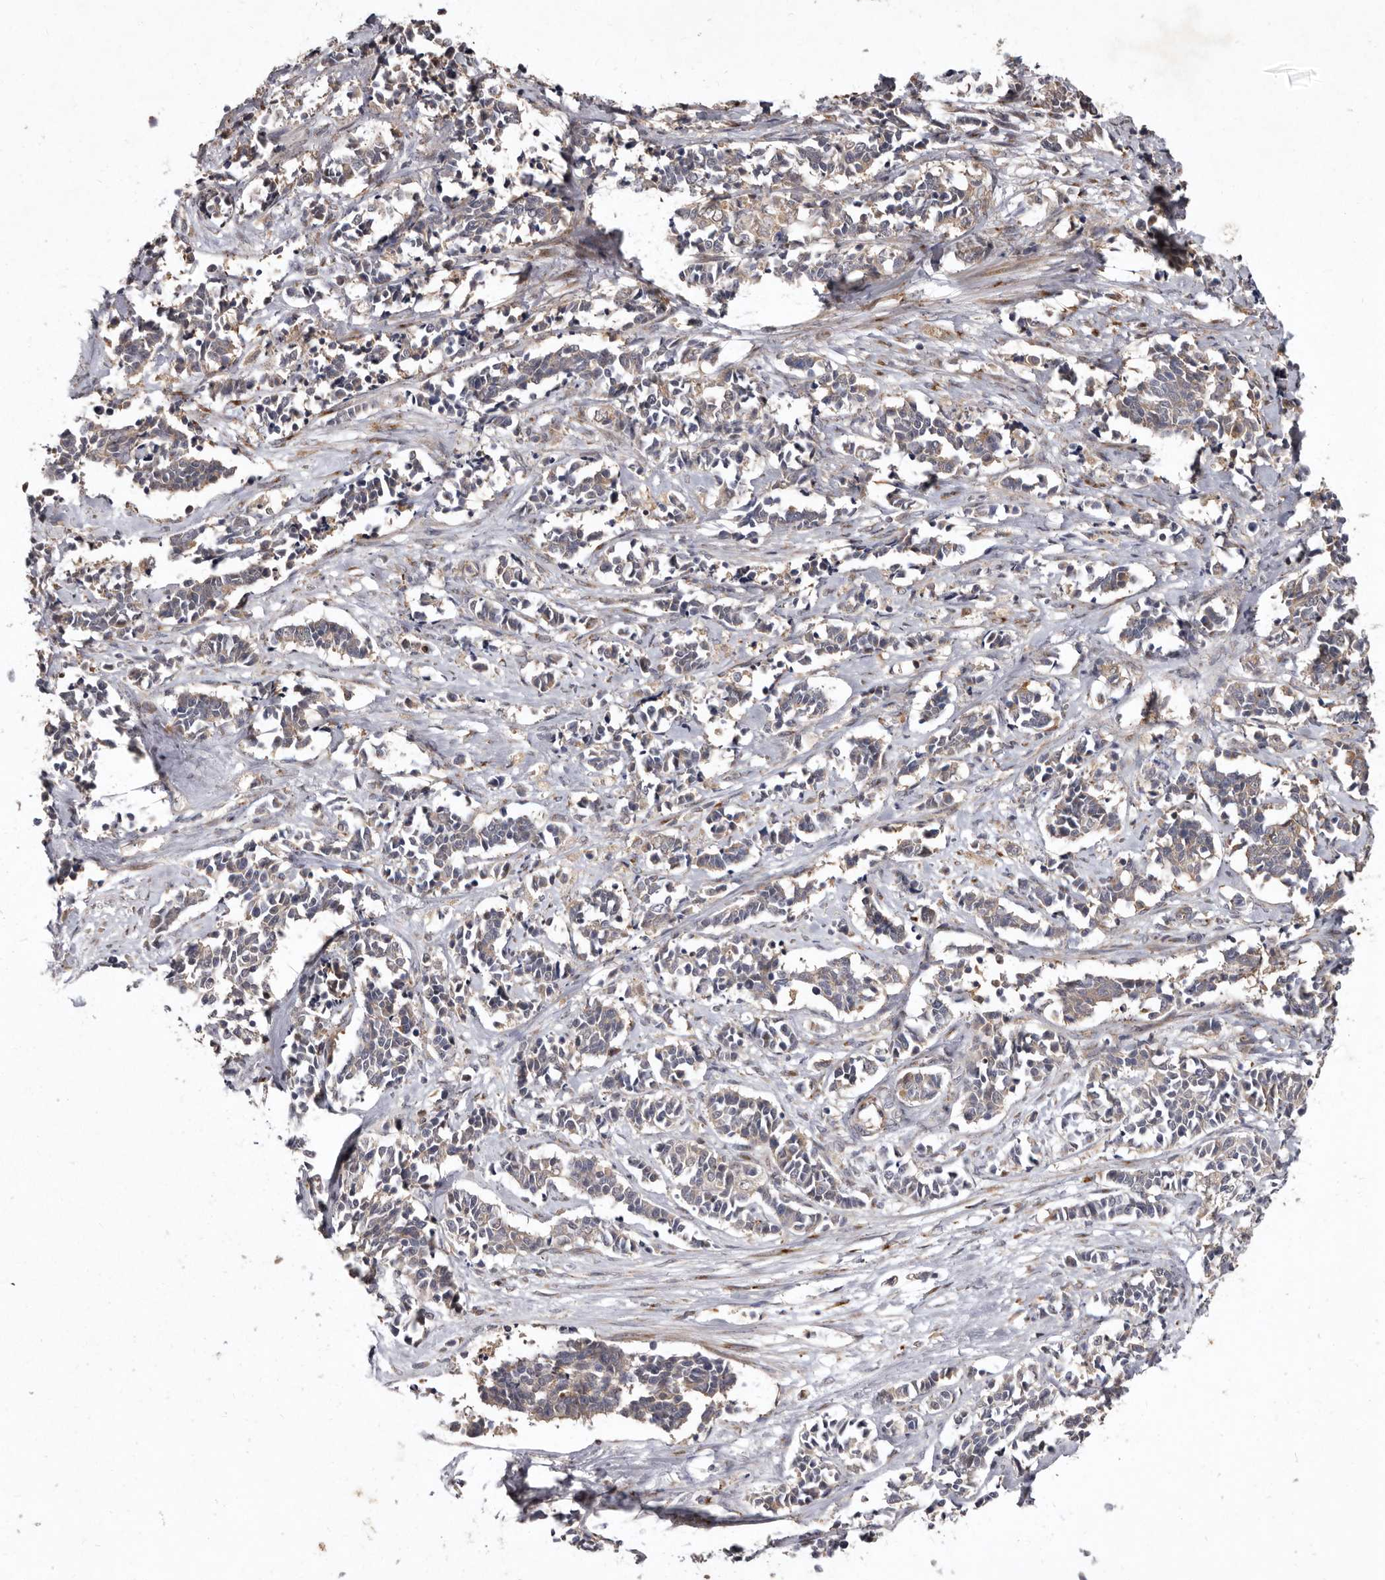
{"staining": {"intensity": "weak", "quantity": "<25%", "location": "cytoplasmic/membranous"}, "tissue": "cervical cancer", "cell_type": "Tumor cells", "image_type": "cancer", "snomed": [{"axis": "morphology", "description": "Normal tissue, NOS"}, {"axis": "morphology", "description": "Squamous cell carcinoma, NOS"}, {"axis": "topography", "description": "Cervix"}], "caption": "DAB immunohistochemical staining of human cervical cancer exhibits no significant expression in tumor cells.", "gene": "FLAD1", "patient": {"sex": "female", "age": 35}}